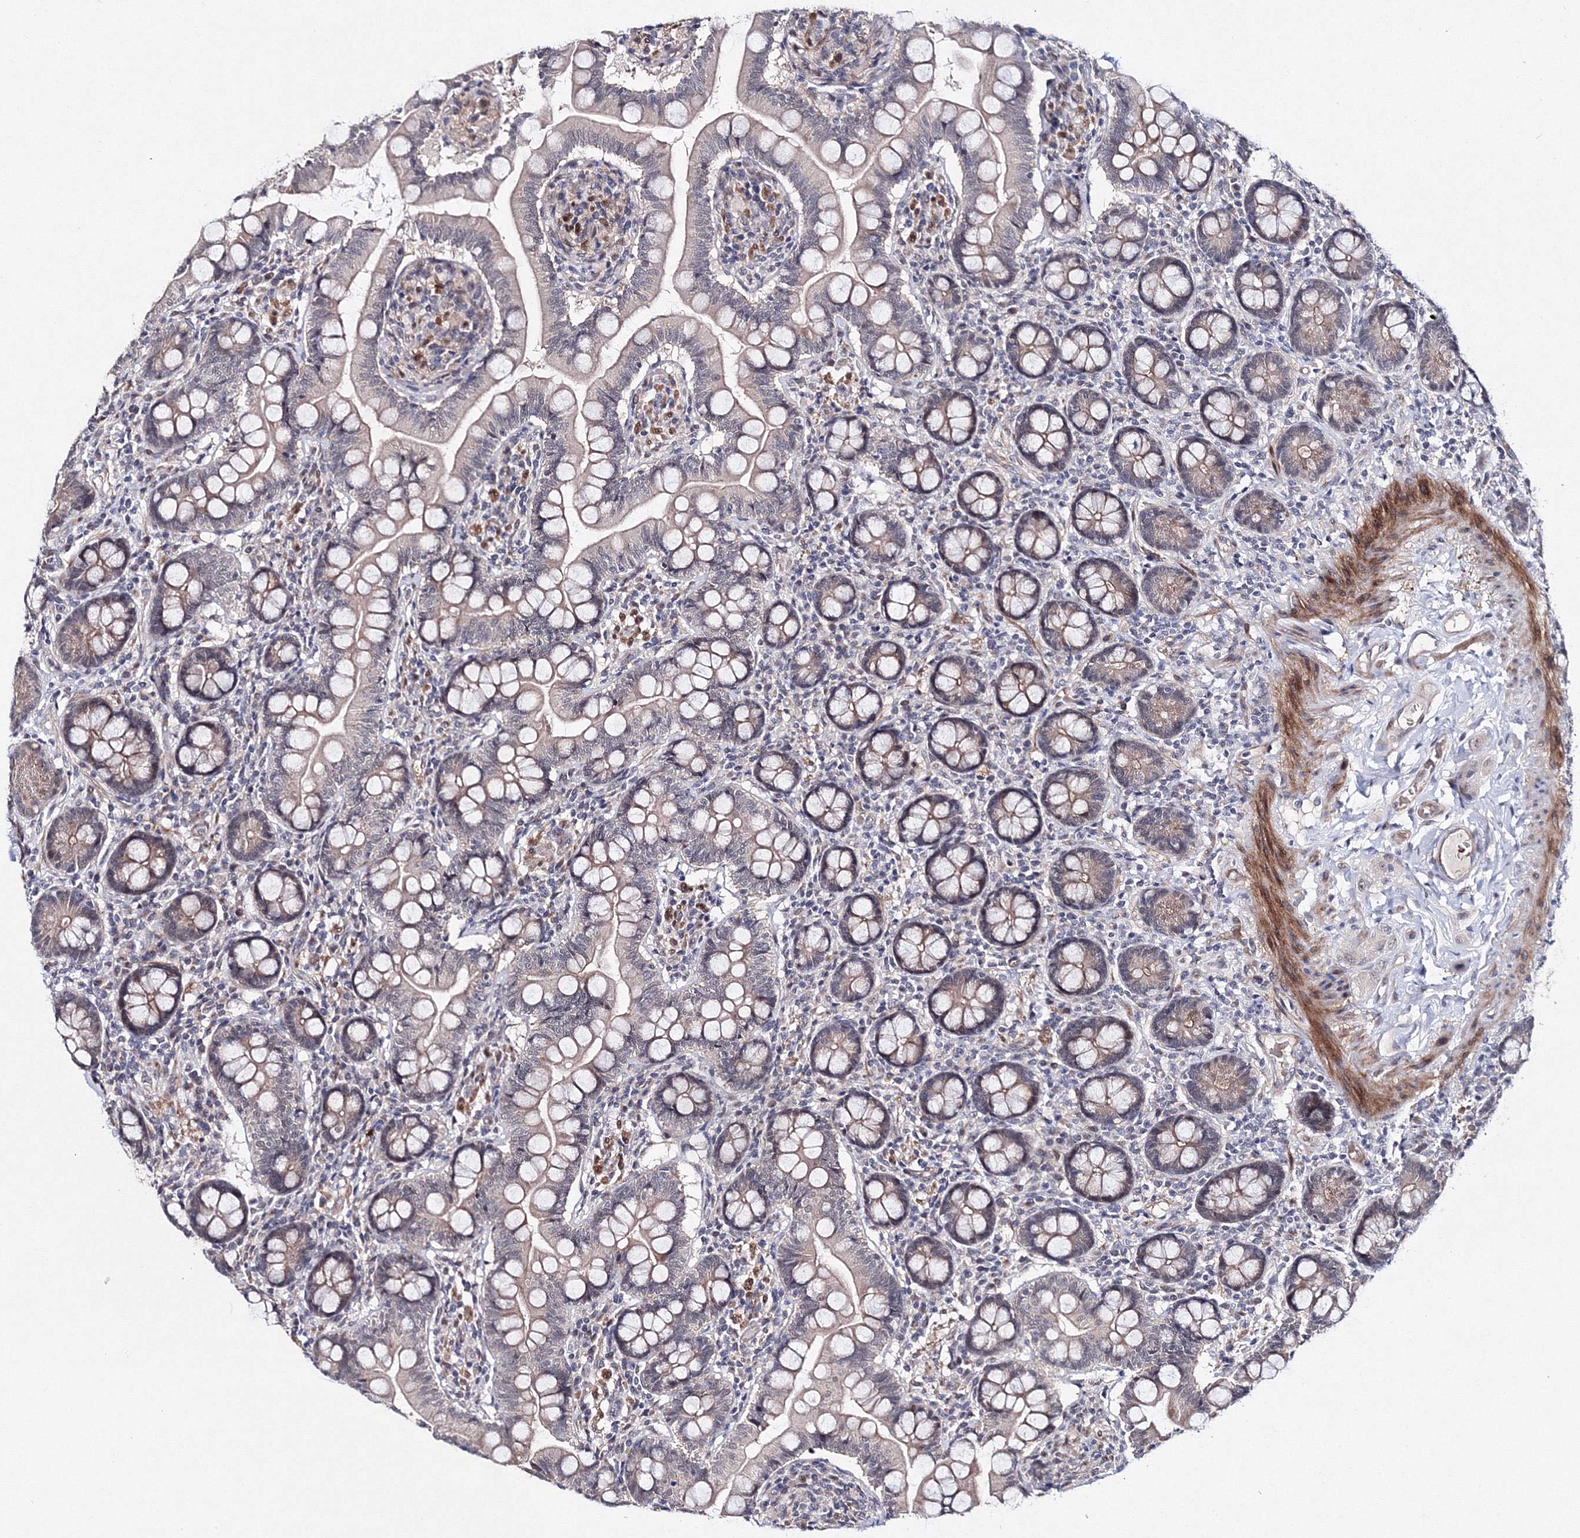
{"staining": {"intensity": "moderate", "quantity": "25%-75%", "location": "cytoplasmic/membranous"}, "tissue": "small intestine", "cell_type": "Glandular cells", "image_type": "normal", "snomed": [{"axis": "morphology", "description": "Normal tissue, NOS"}, {"axis": "topography", "description": "Small intestine"}], "caption": "Immunohistochemistry (IHC) of normal small intestine displays medium levels of moderate cytoplasmic/membranous positivity in about 25%-75% of glandular cells.", "gene": "C11orf52", "patient": {"sex": "female", "age": 64}}